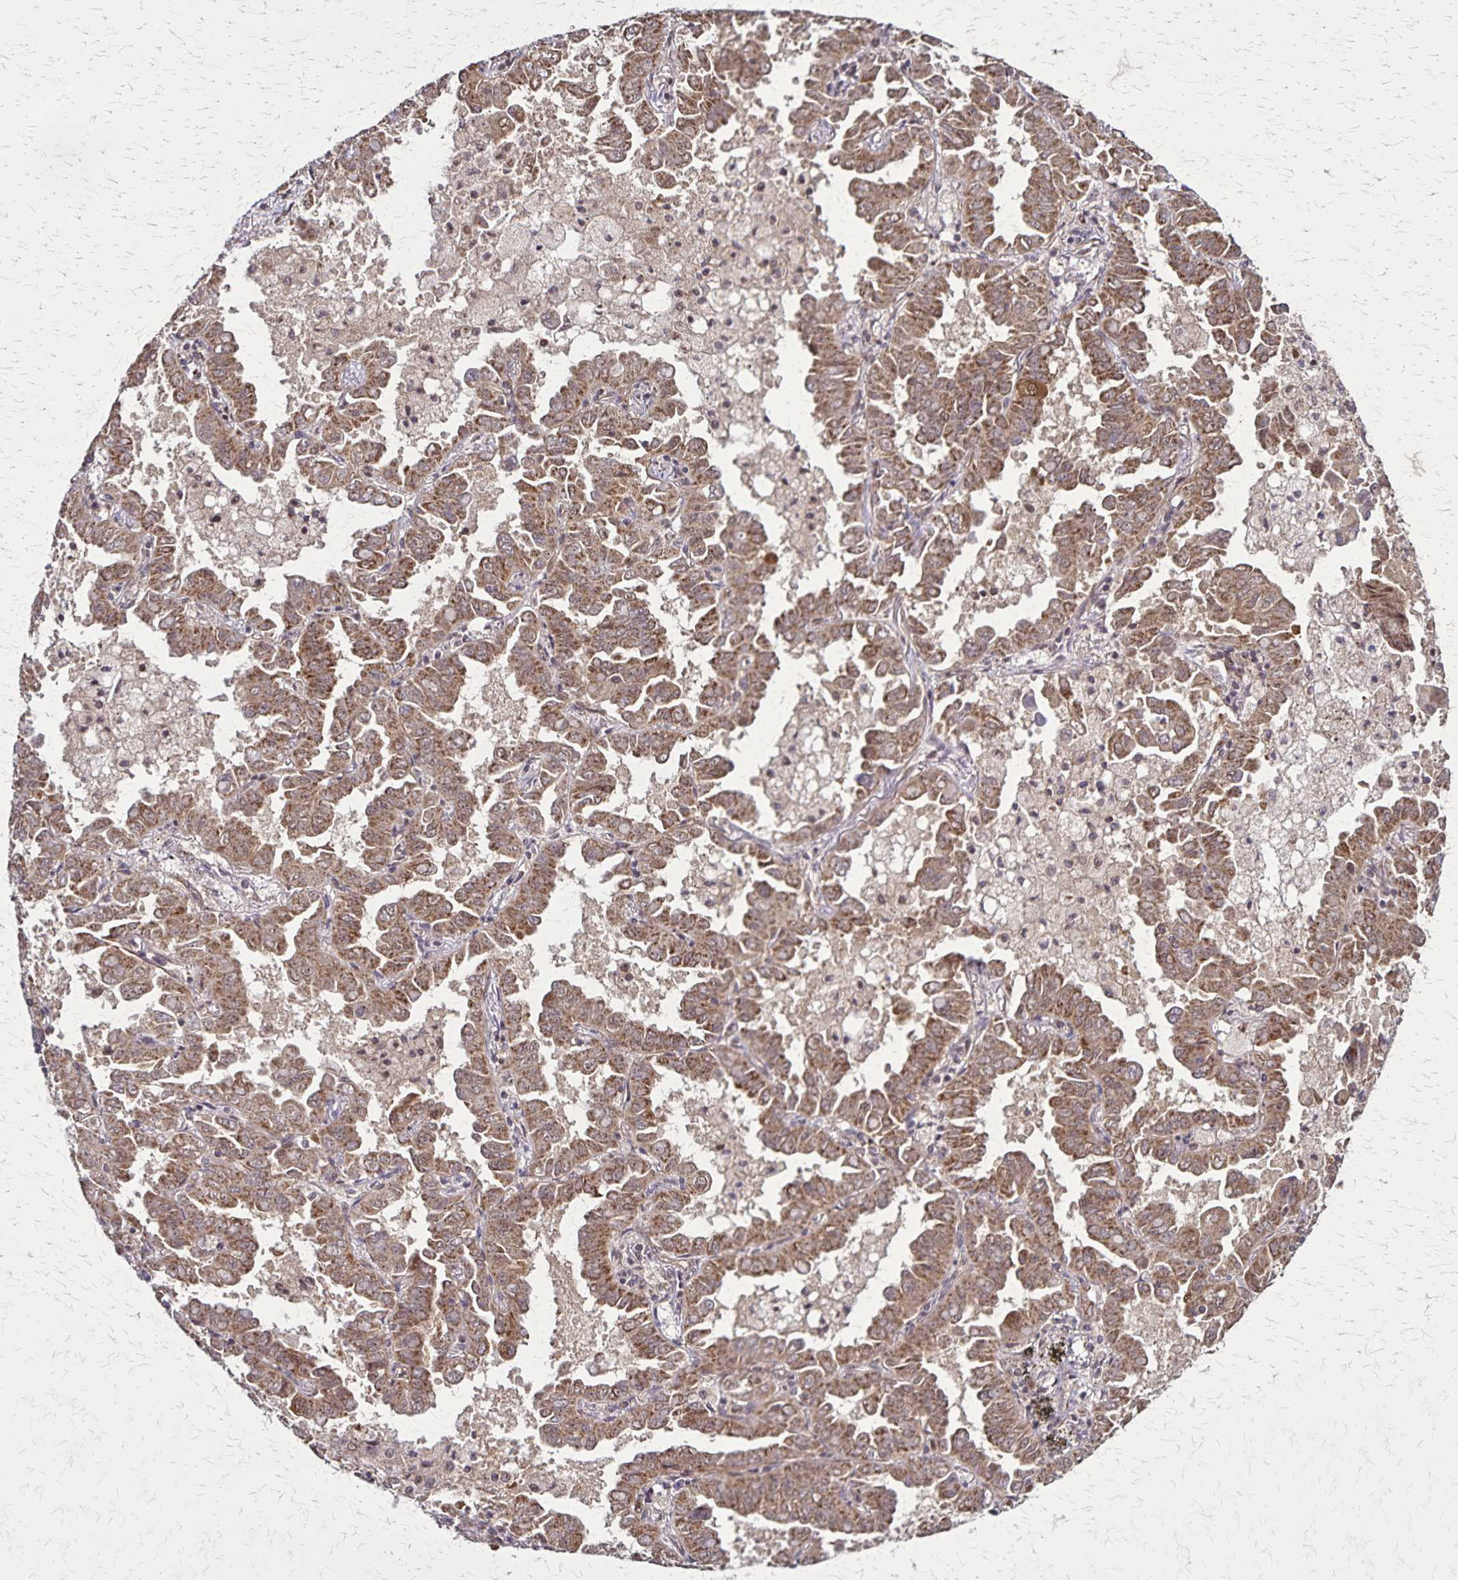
{"staining": {"intensity": "moderate", "quantity": ">75%", "location": "cytoplasmic/membranous,nuclear"}, "tissue": "lung cancer", "cell_type": "Tumor cells", "image_type": "cancer", "snomed": [{"axis": "morphology", "description": "Adenocarcinoma, NOS"}, {"axis": "topography", "description": "Lung"}], "caption": "The immunohistochemical stain highlights moderate cytoplasmic/membranous and nuclear staining in tumor cells of lung cancer (adenocarcinoma) tissue.", "gene": "NFS1", "patient": {"sex": "male", "age": 64}}